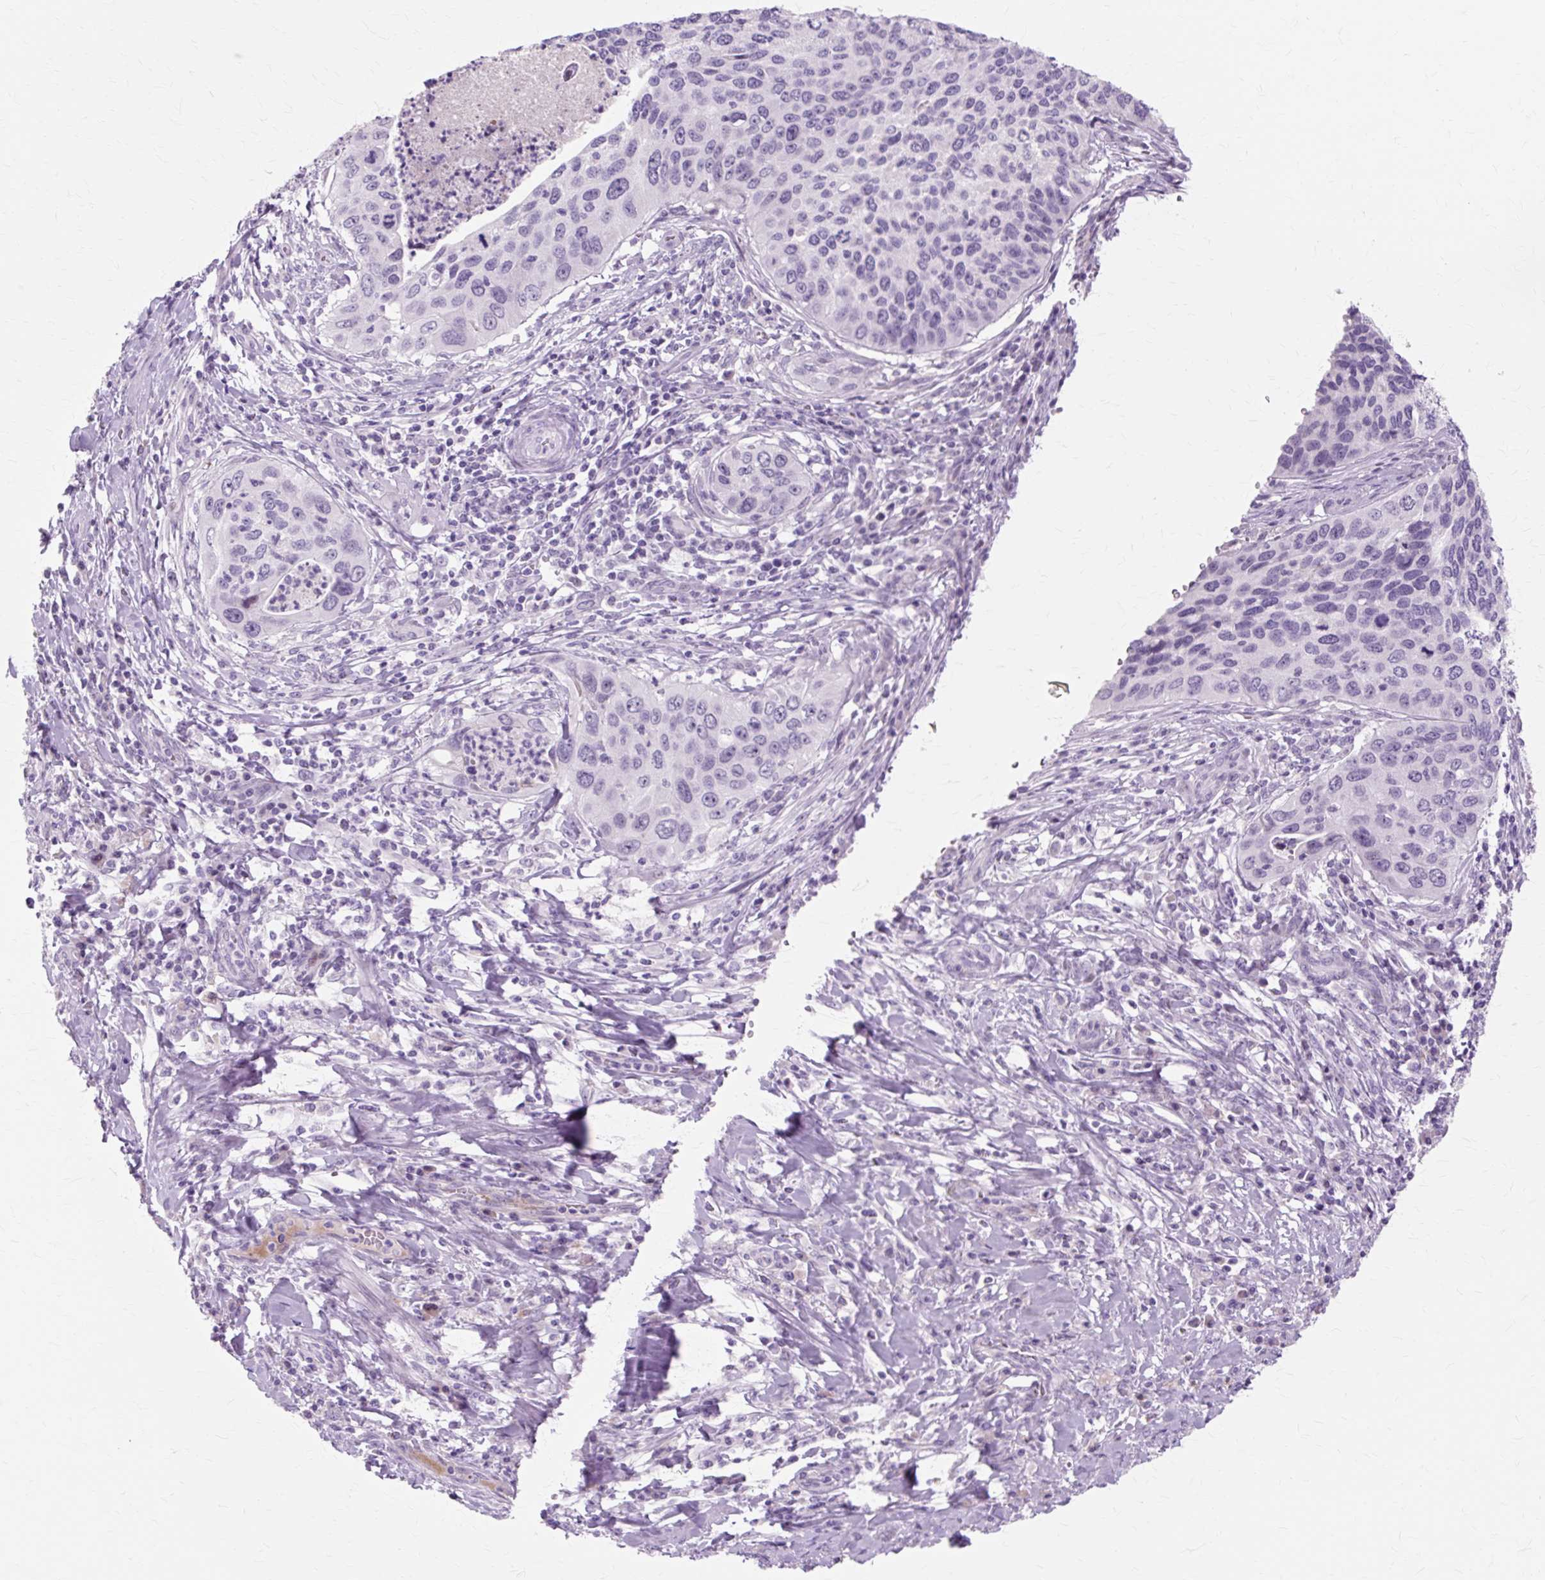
{"staining": {"intensity": "negative", "quantity": "none", "location": "none"}, "tissue": "cervical cancer", "cell_type": "Tumor cells", "image_type": "cancer", "snomed": [{"axis": "morphology", "description": "Squamous cell carcinoma, NOS"}, {"axis": "topography", "description": "Cervix"}], "caption": "Immunohistochemical staining of cervical cancer (squamous cell carcinoma) demonstrates no significant staining in tumor cells.", "gene": "IRX2", "patient": {"sex": "female", "age": 38}}